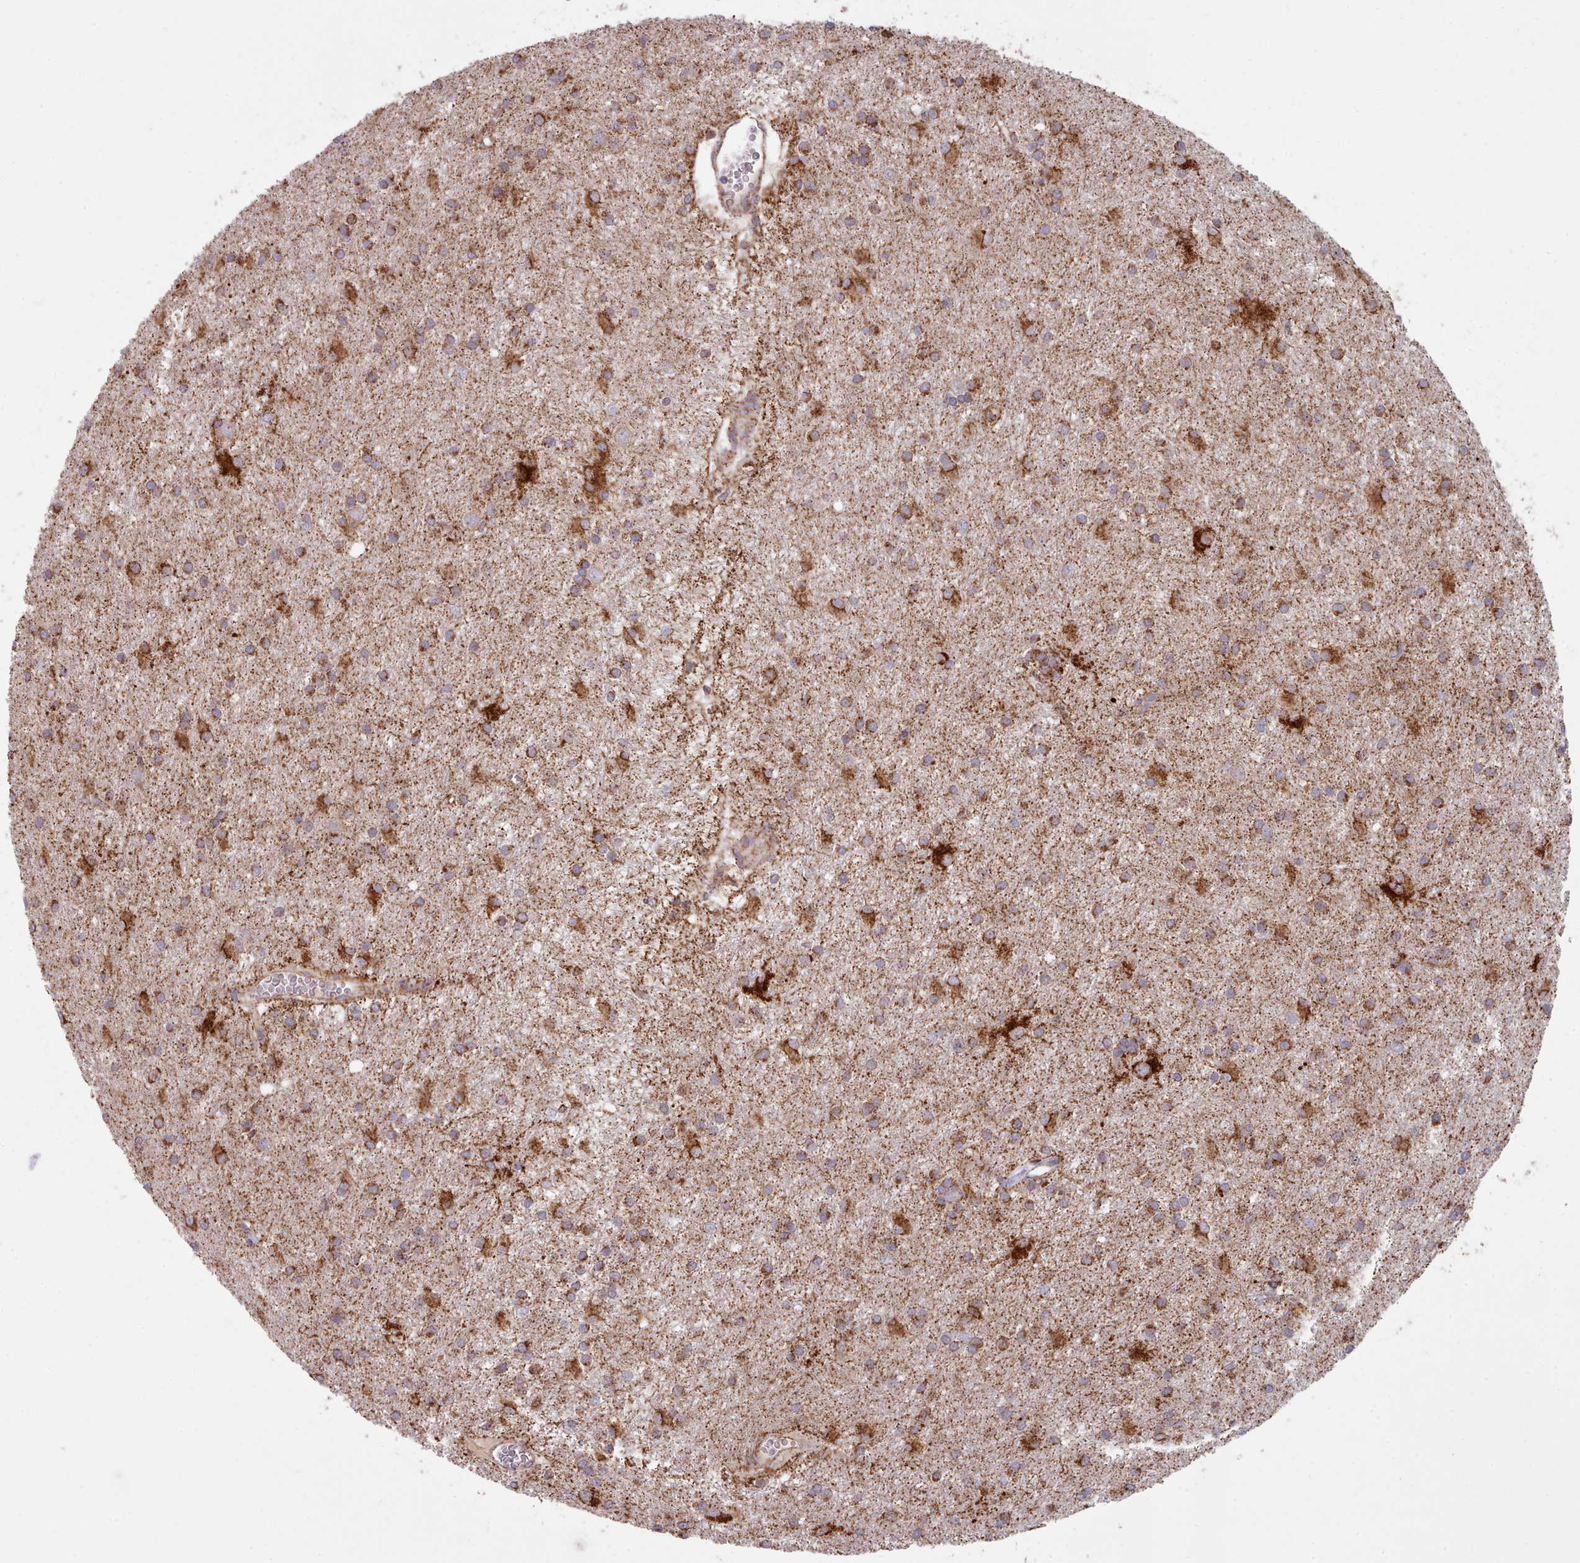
{"staining": {"intensity": "moderate", "quantity": ">75%", "location": "cytoplasmic/membranous"}, "tissue": "glioma", "cell_type": "Tumor cells", "image_type": "cancer", "snomed": [{"axis": "morphology", "description": "Glioma, malignant, High grade"}, {"axis": "topography", "description": "Brain"}], "caption": "Glioma stained with DAB (3,3'-diaminobenzidine) IHC shows medium levels of moderate cytoplasmic/membranous expression in approximately >75% of tumor cells.", "gene": "HSDL2", "patient": {"sex": "female", "age": 50}}